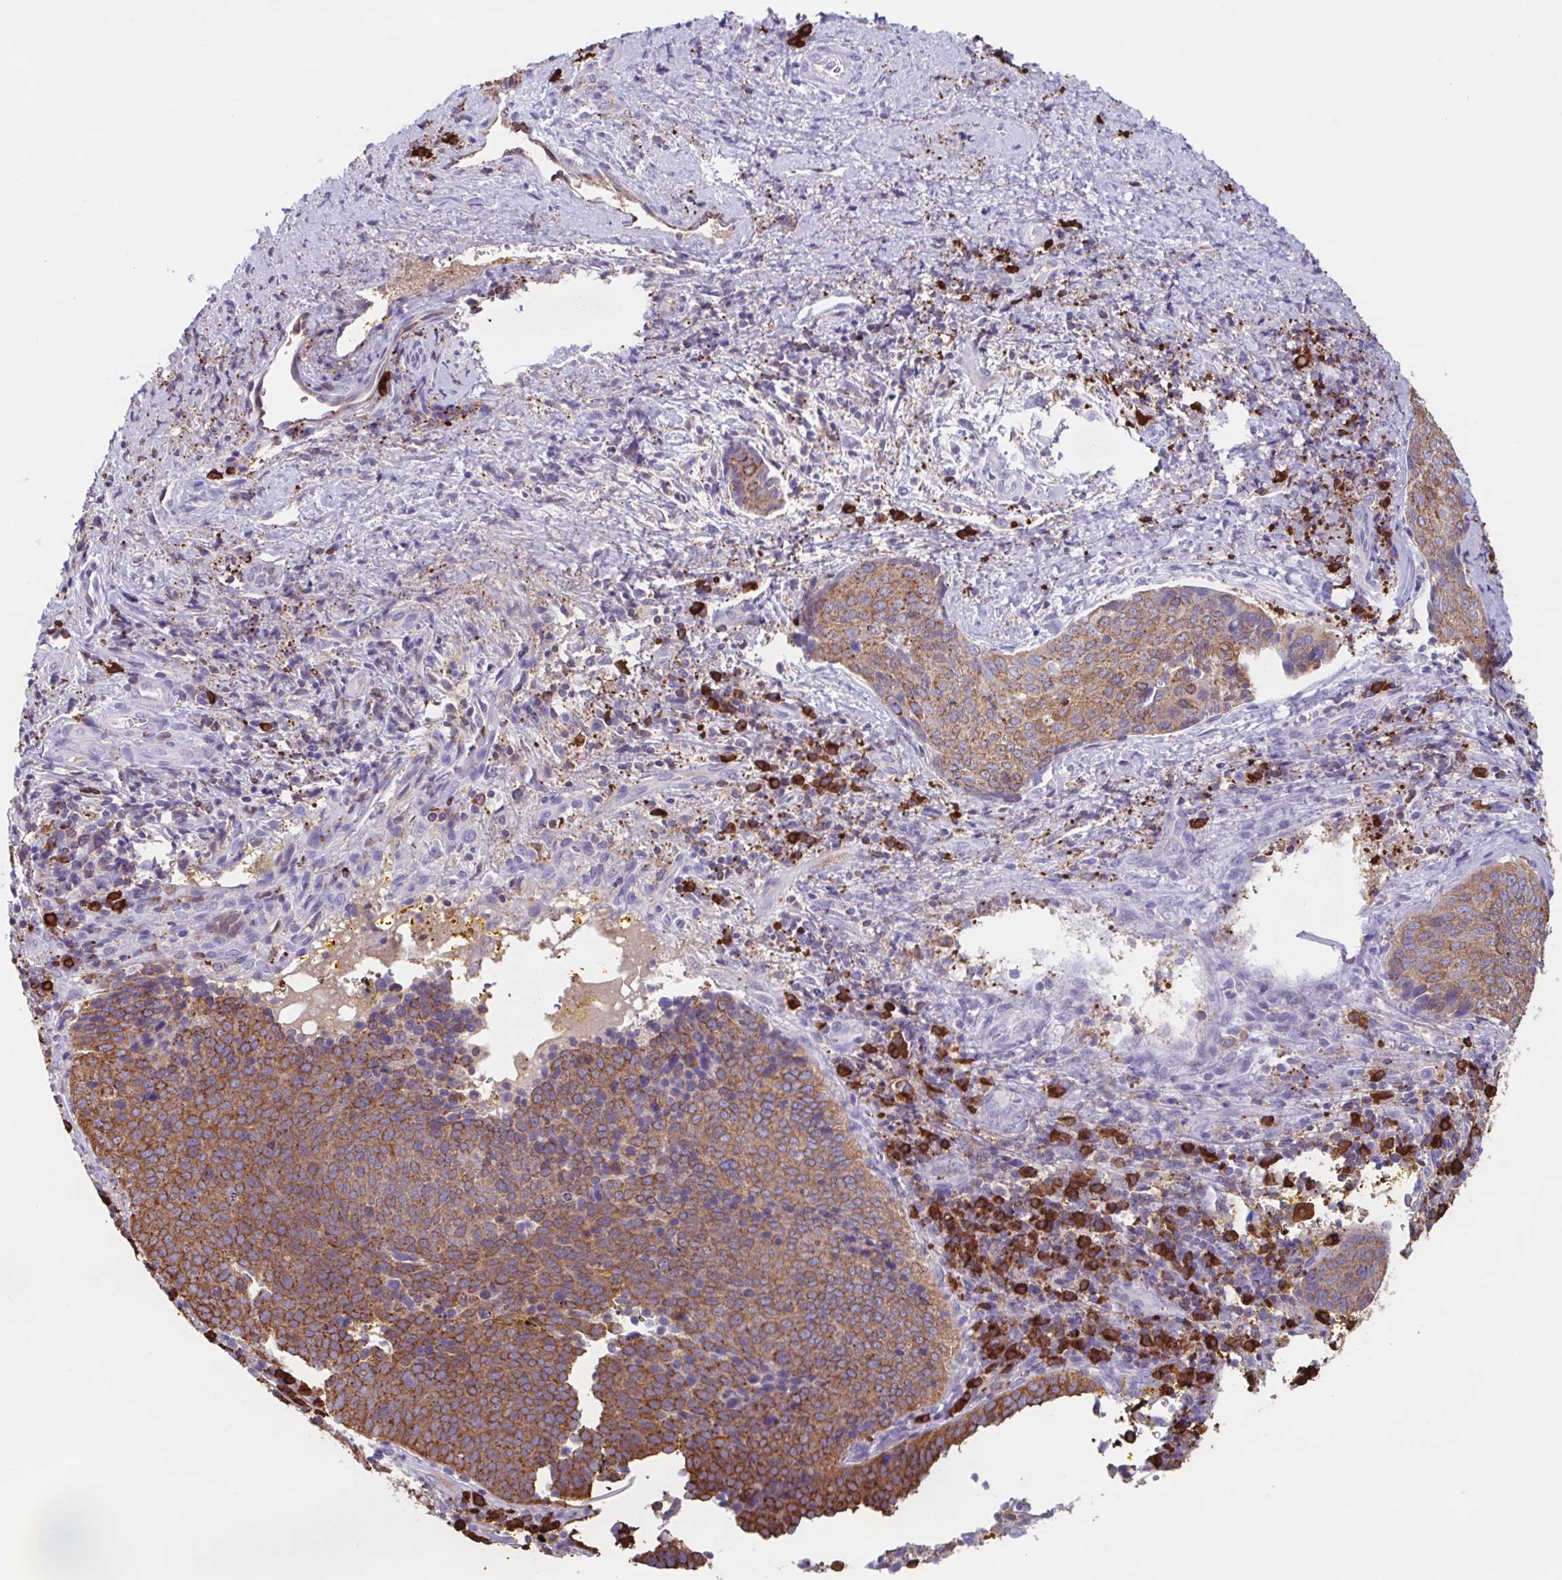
{"staining": {"intensity": "moderate", "quantity": ">75%", "location": "cytoplasmic/membranous"}, "tissue": "cervical cancer", "cell_type": "Tumor cells", "image_type": "cancer", "snomed": [{"axis": "morphology", "description": "Squamous cell carcinoma, NOS"}, {"axis": "topography", "description": "Cervix"}], "caption": "DAB (3,3'-diaminobenzidine) immunohistochemical staining of human cervical squamous cell carcinoma exhibits moderate cytoplasmic/membranous protein positivity in approximately >75% of tumor cells.", "gene": "TPD52", "patient": {"sex": "female", "age": 34}}